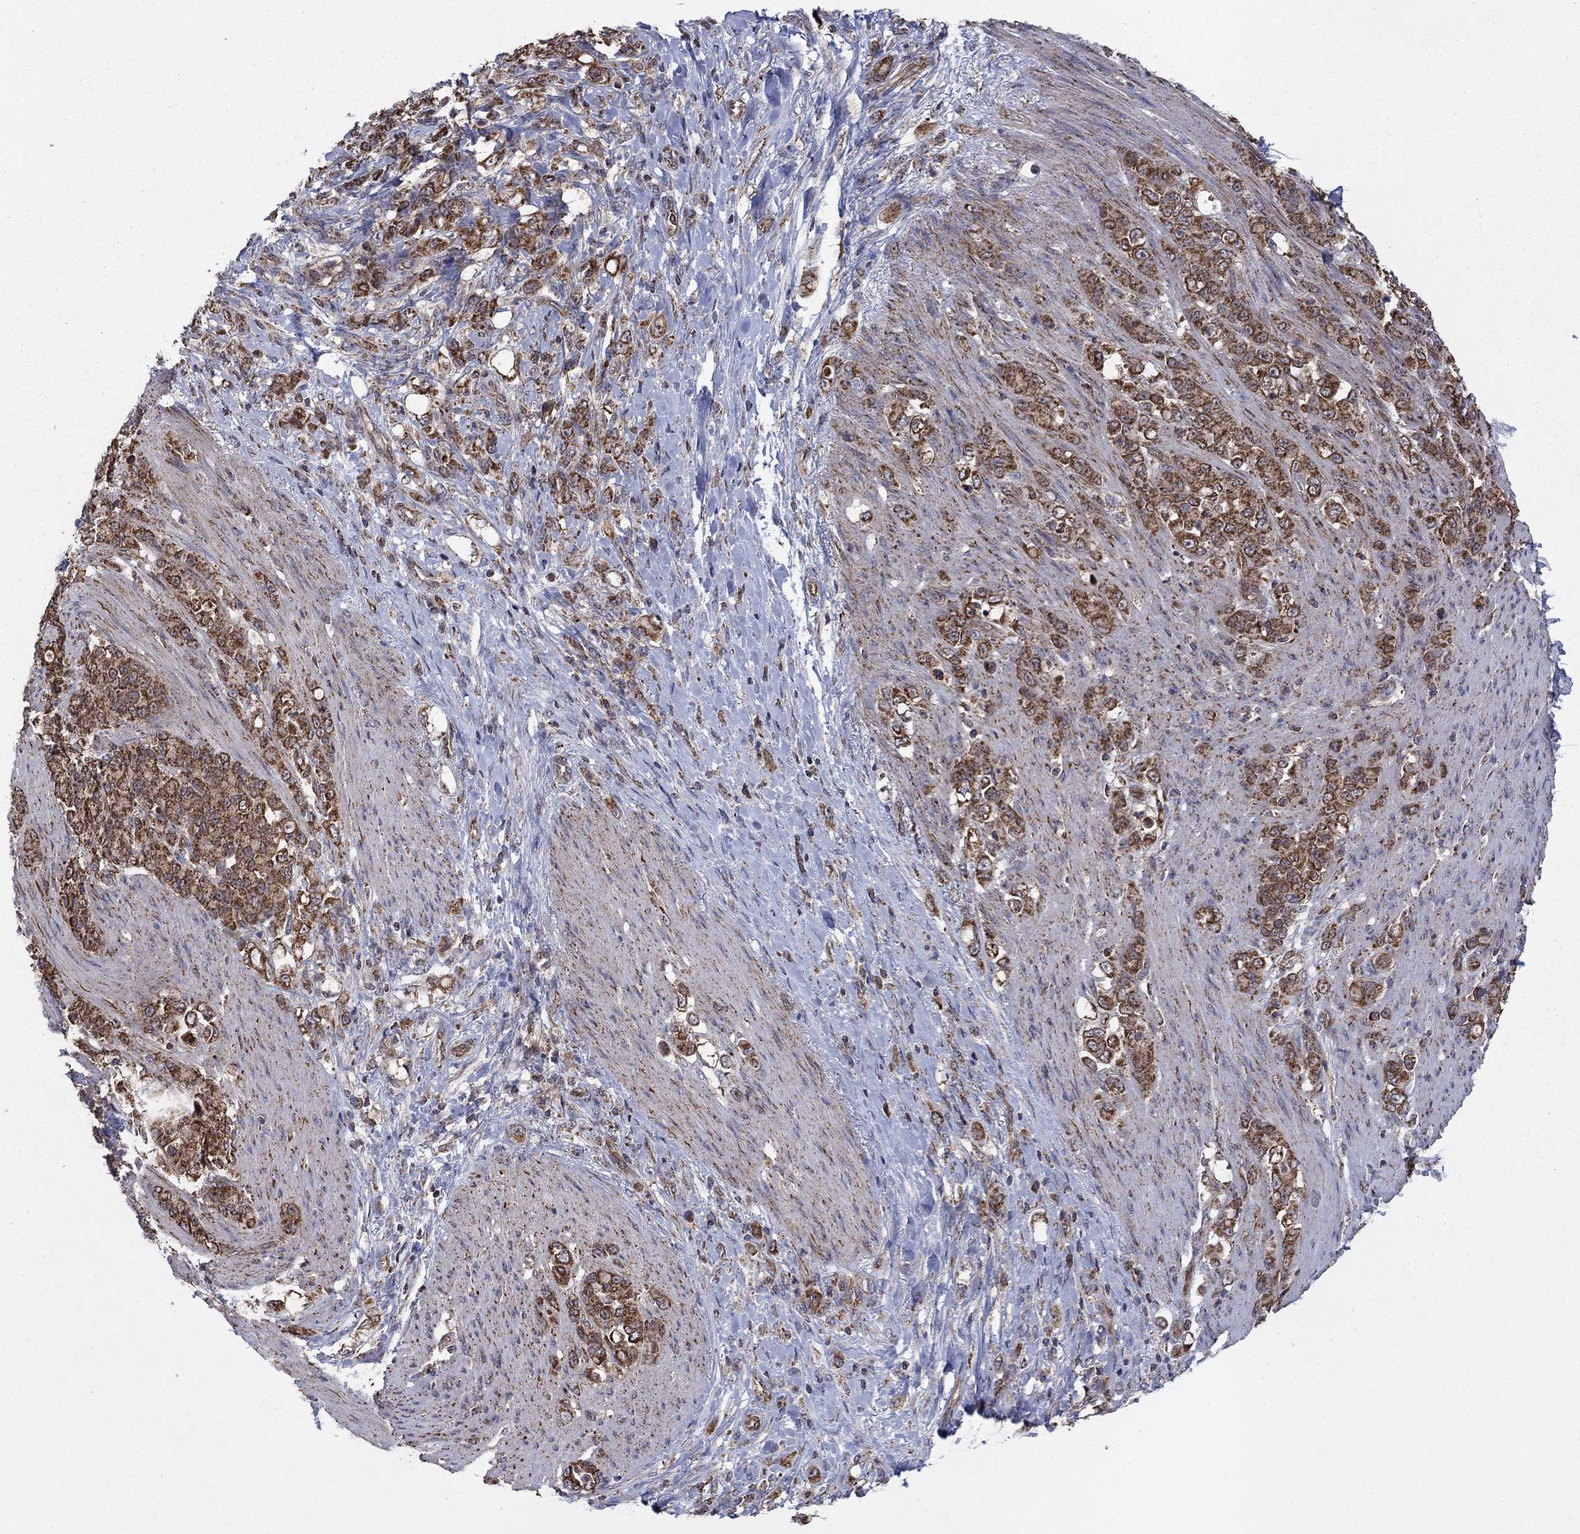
{"staining": {"intensity": "strong", "quantity": "25%-75%", "location": "cytoplasmic/membranous"}, "tissue": "stomach cancer", "cell_type": "Tumor cells", "image_type": "cancer", "snomed": [{"axis": "morphology", "description": "Adenocarcinoma, NOS"}, {"axis": "topography", "description": "Stomach"}], "caption": "Human stomach cancer (adenocarcinoma) stained with a brown dye demonstrates strong cytoplasmic/membranous positive positivity in approximately 25%-75% of tumor cells.", "gene": "DPH1", "patient": {"sex": "female", "age": 79}}